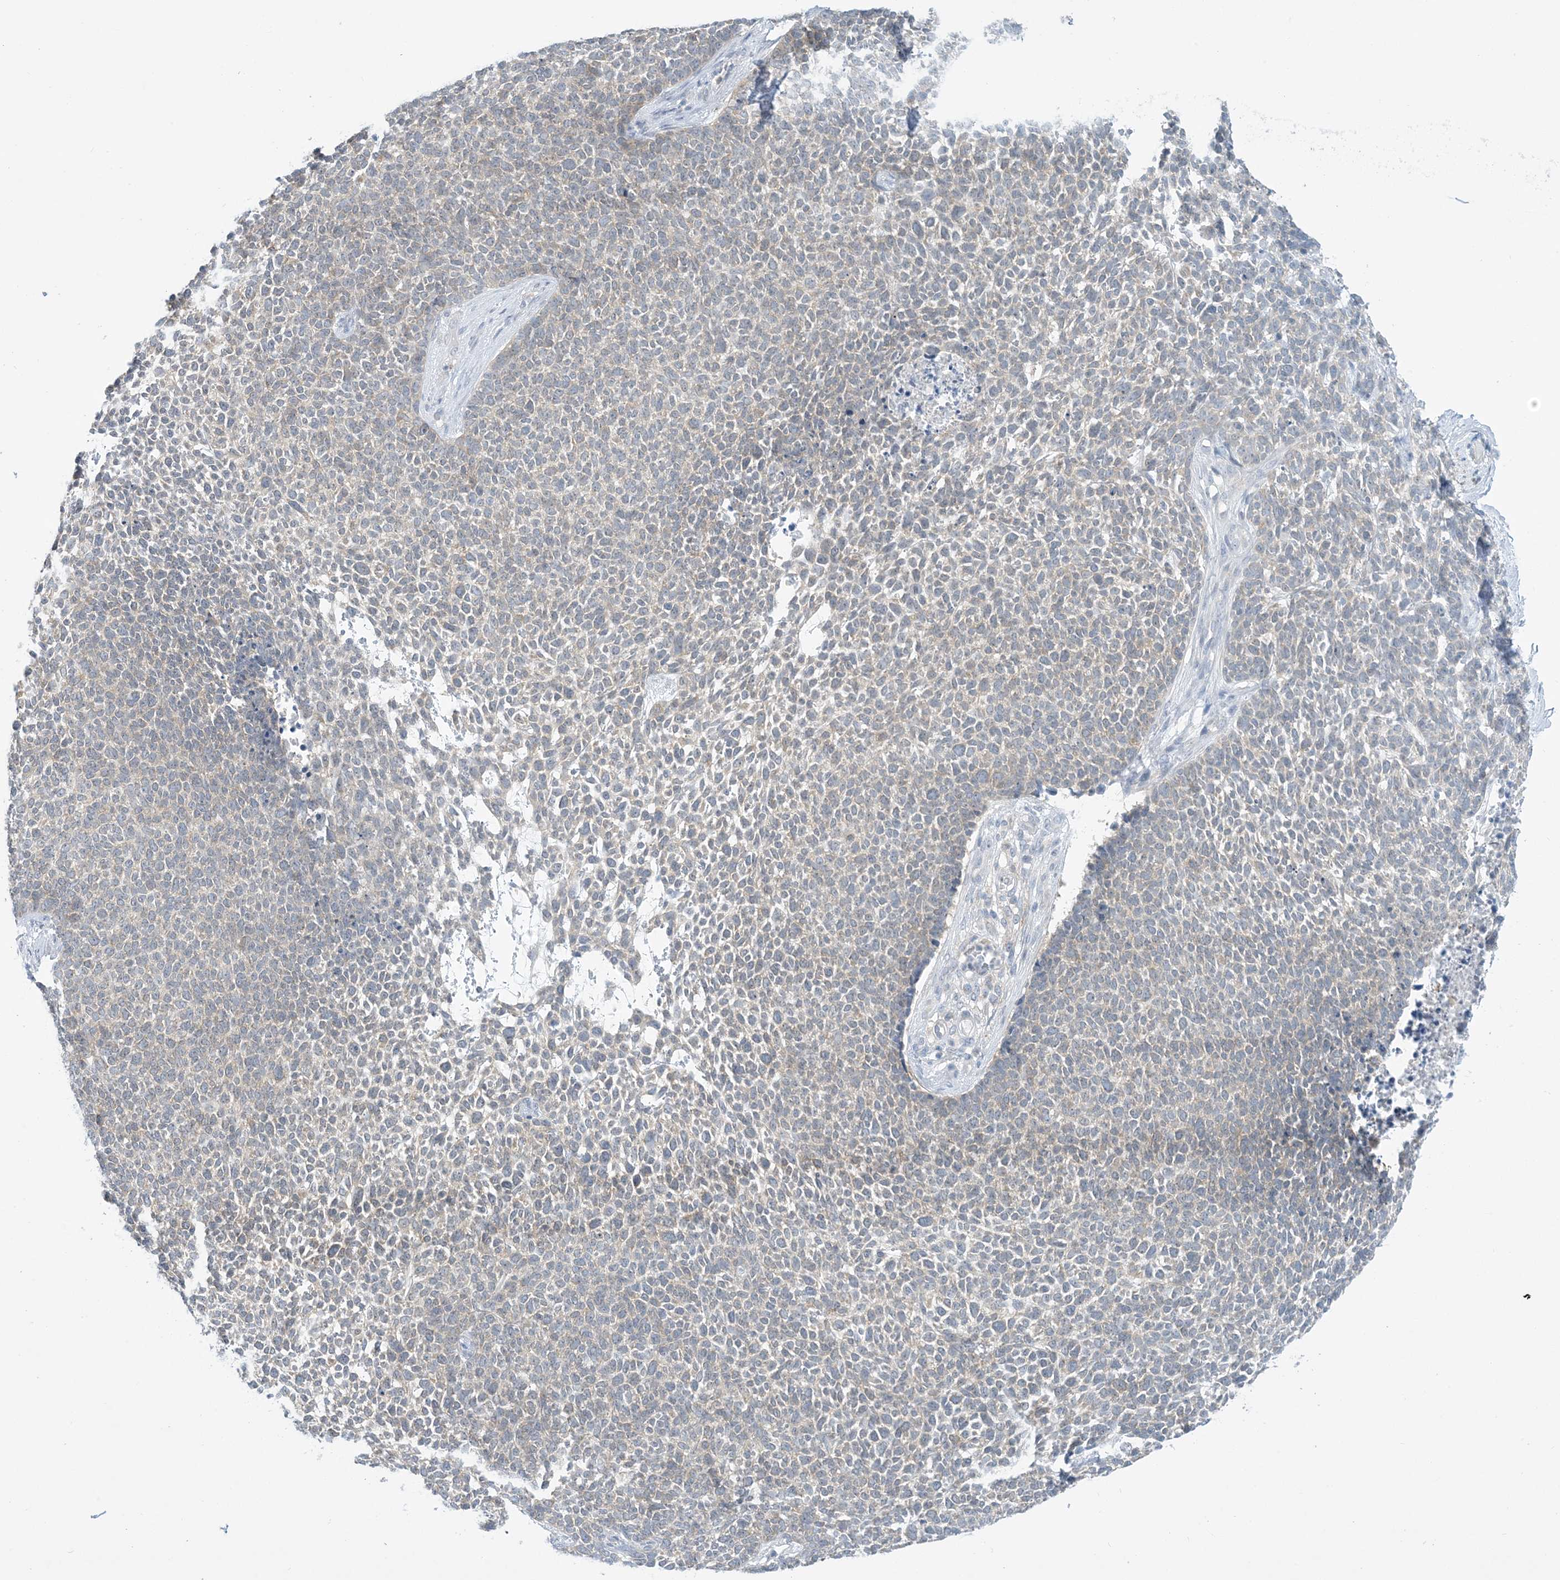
{"staining": {"intensity": "negative", "quantity": "none", "location": "none"}, "tissue": "skin cancer", "cell_type": "Tumor cells", "image_type": "cancer", "snomed": [{"axis": "morphology", "description": "Basal cell carcinoma"}, {"axis": "topography", "description": "Skin"}], "caption": "The photomicrograph demonstrates no significant expression in tumor cells of skin cancer (basal cell carcinoma).", "gene": "MRPS18A", "patient": {"sex": "female", "age": 84}}